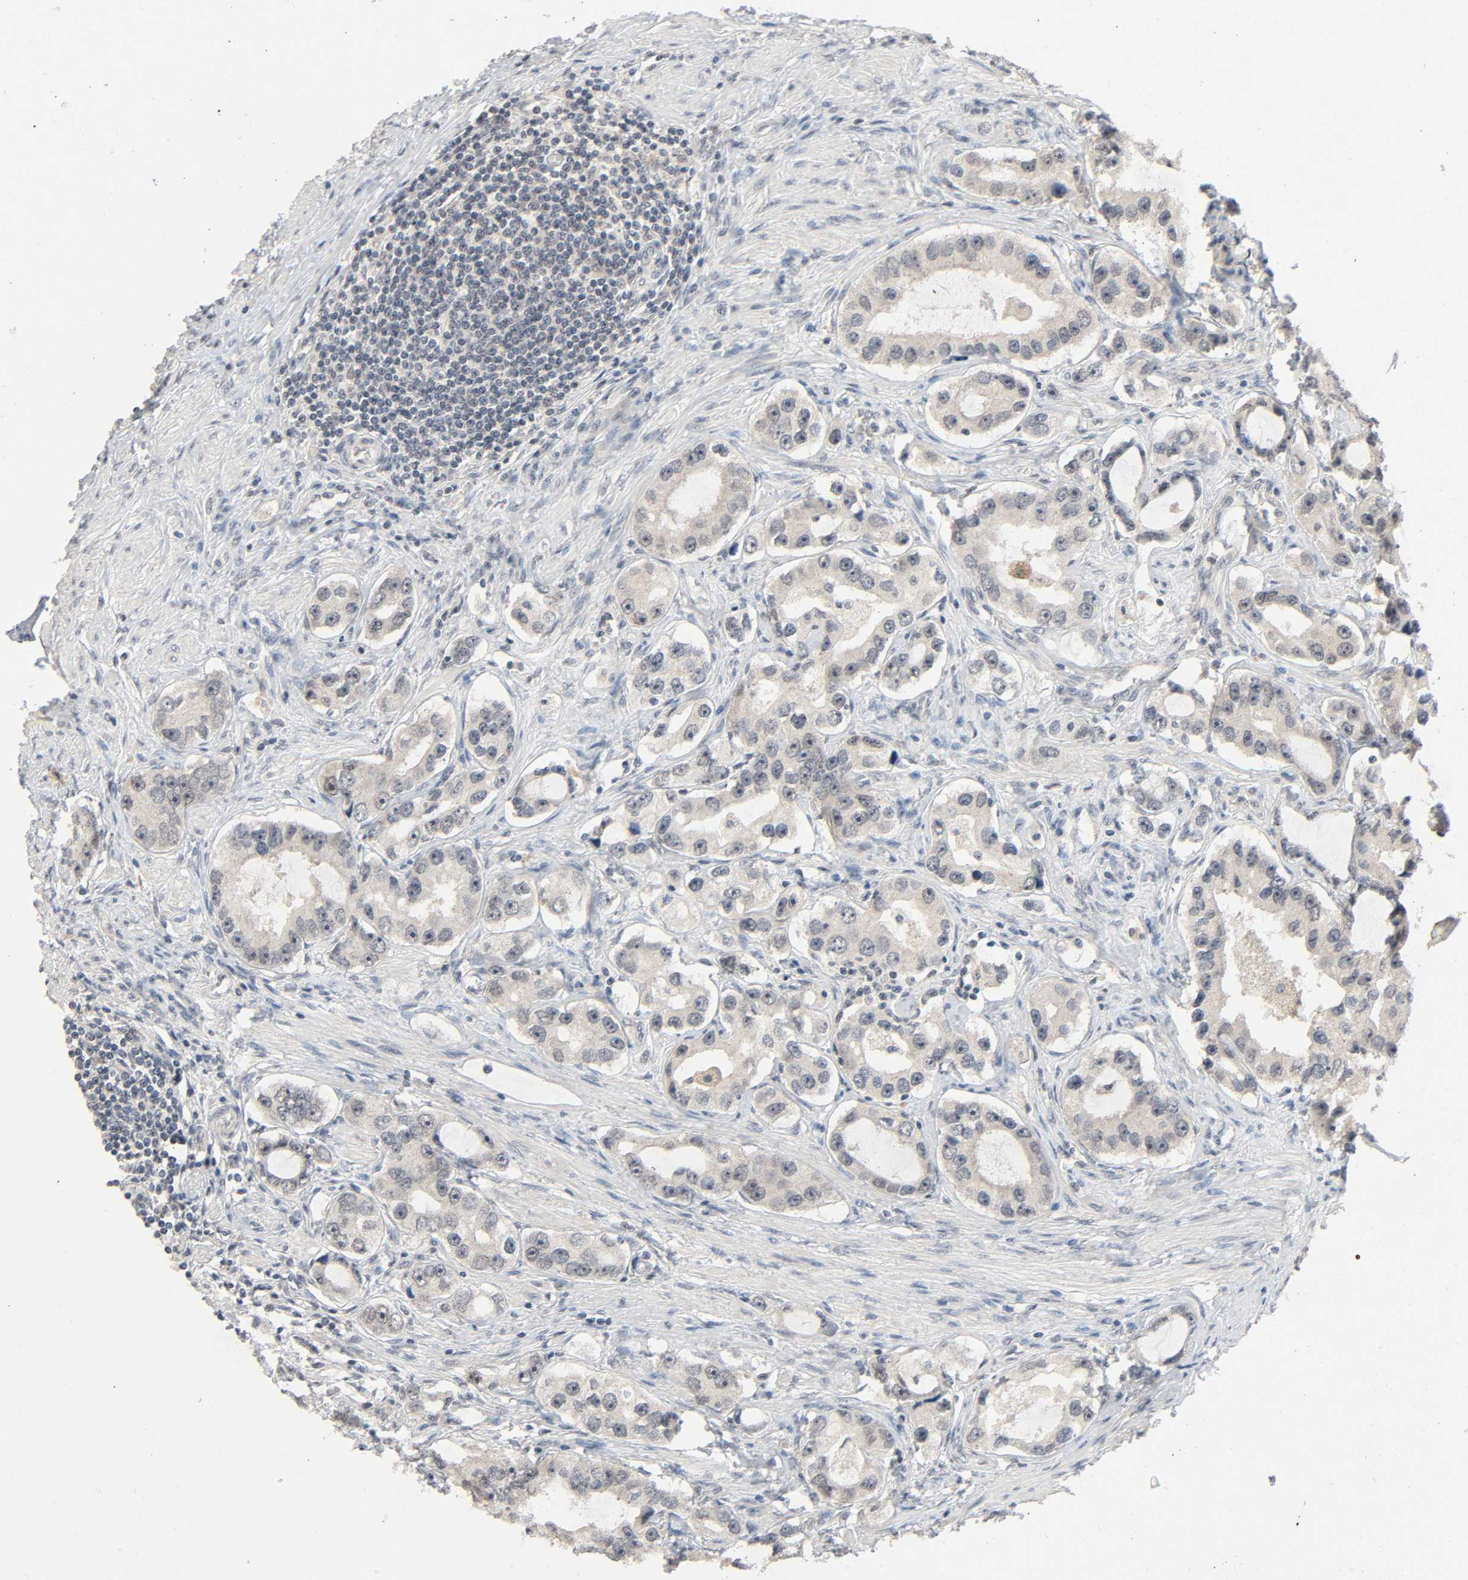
{"staining": {"intensity": "weak", "quantity": "<25%", "location": "cytoplasmic/membranous"}, "tissue": "prostate cancer", "cell_type": "Tumor cells", "image_type": "cancer", "snomed": [{"axis": "morphology", "description": "Adenocarcinoma, High grade"}, {"axis": "topography", "description": "Prostate"}], "caption": "Immunohistochemistry photomicrograph of human prostate cancer (high-grade adenocarcinoma) stained for a protein (brown), which displays no expression in tumor cells.", "gene": "MAPKAPK5", "patient": {"sex": "male", "age": 63}}